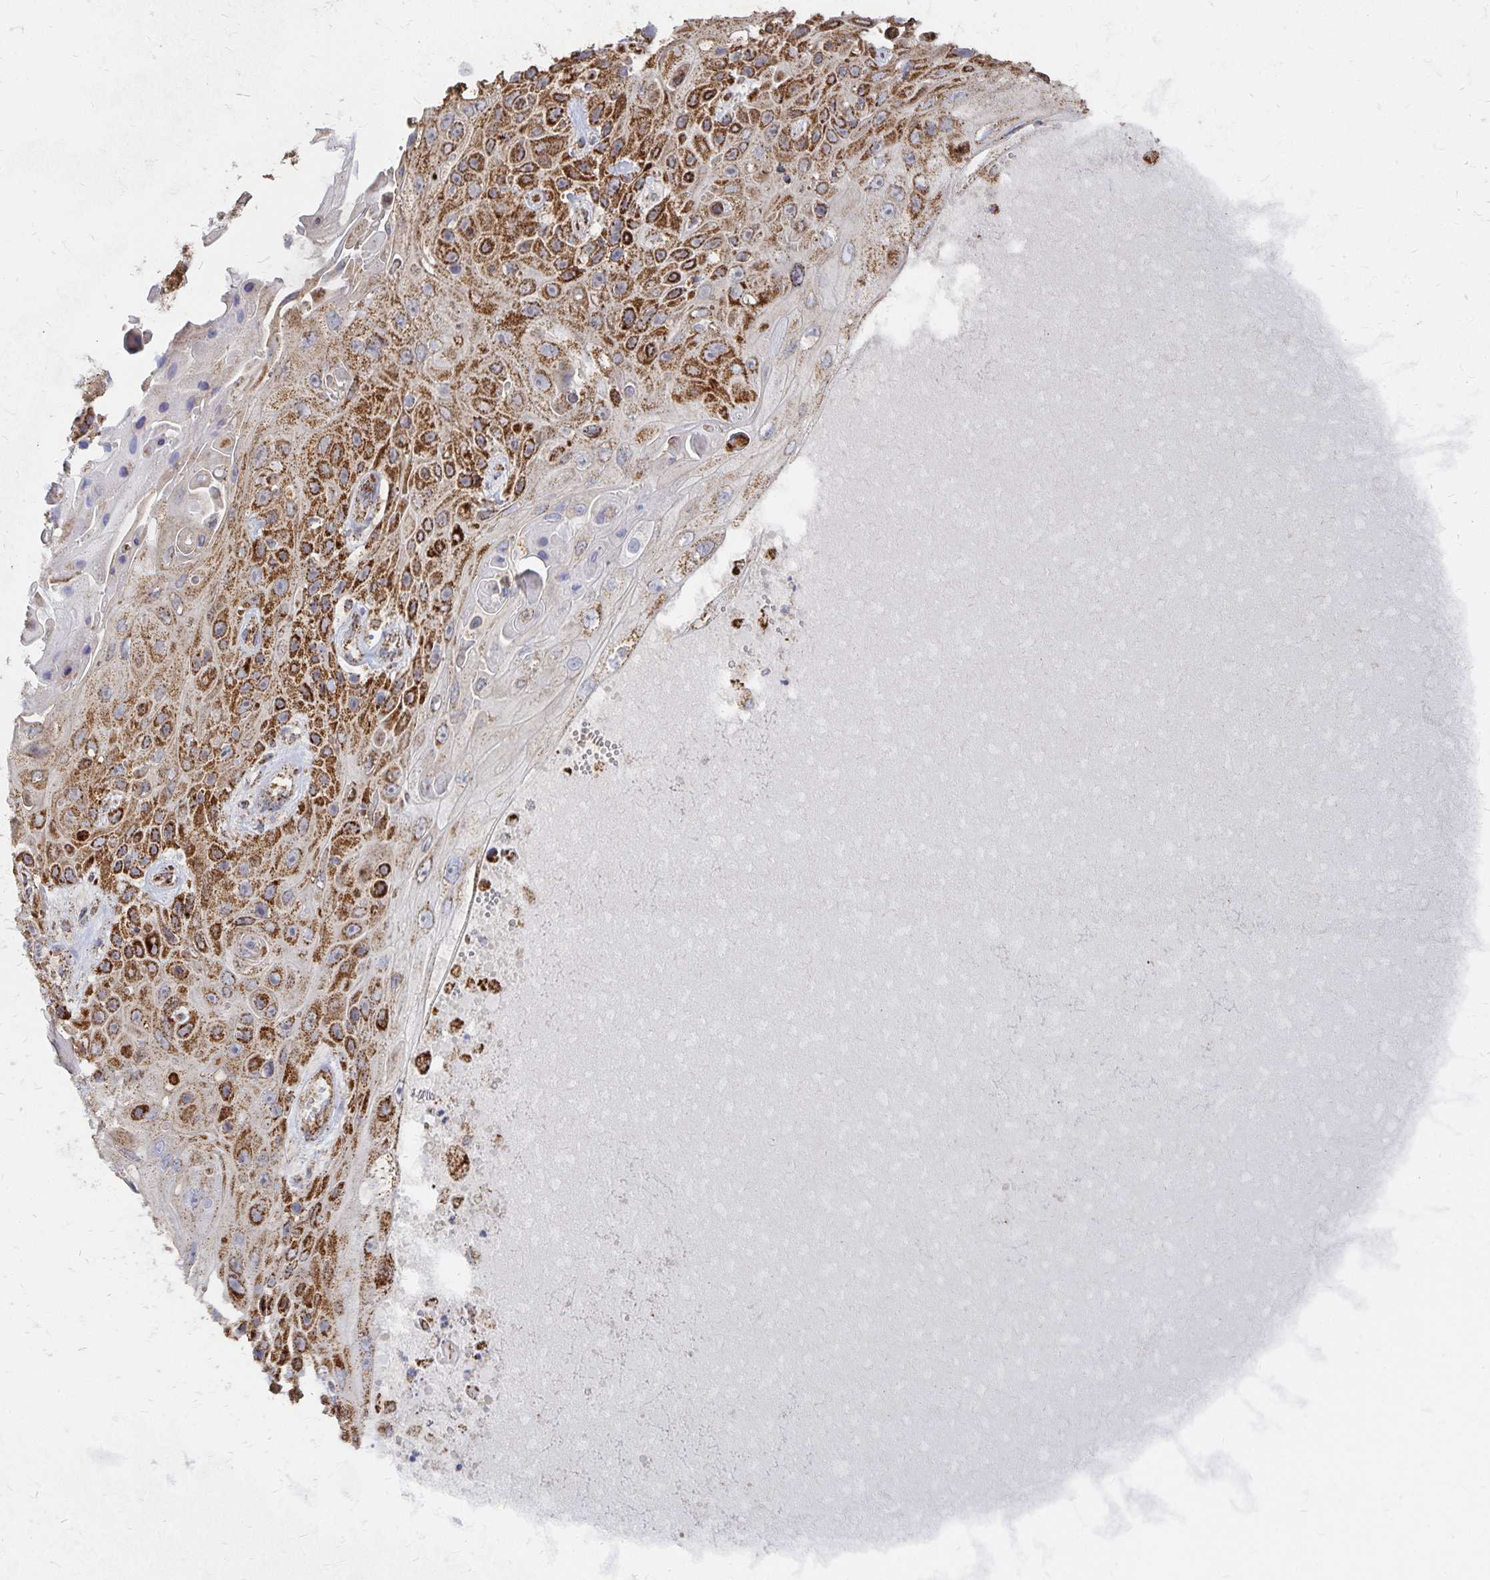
{"staining": {"intensity": "strong", "quantity": ">75%", "location": "cytoplasmic/membranous"}, "tissue": "skin cancer", "cell_type": "Tumor cells", "image_type": "cancer", "snomed": [{"axis": "morphology", "description": "Squamous cell carcinoma, NOS"}, {"axis": "topography", "description": "Skin"}], "caption": "A brown stain labels strong cytoplasmic/membranous staining of a protein in skin cancer (squamous cell carcinoma) tumor cells. (DAB IHC, brown staining for protein, blue staining for nuclei).", "gene": "STOML2", "patient": {"sex": "male", "age": 82}}